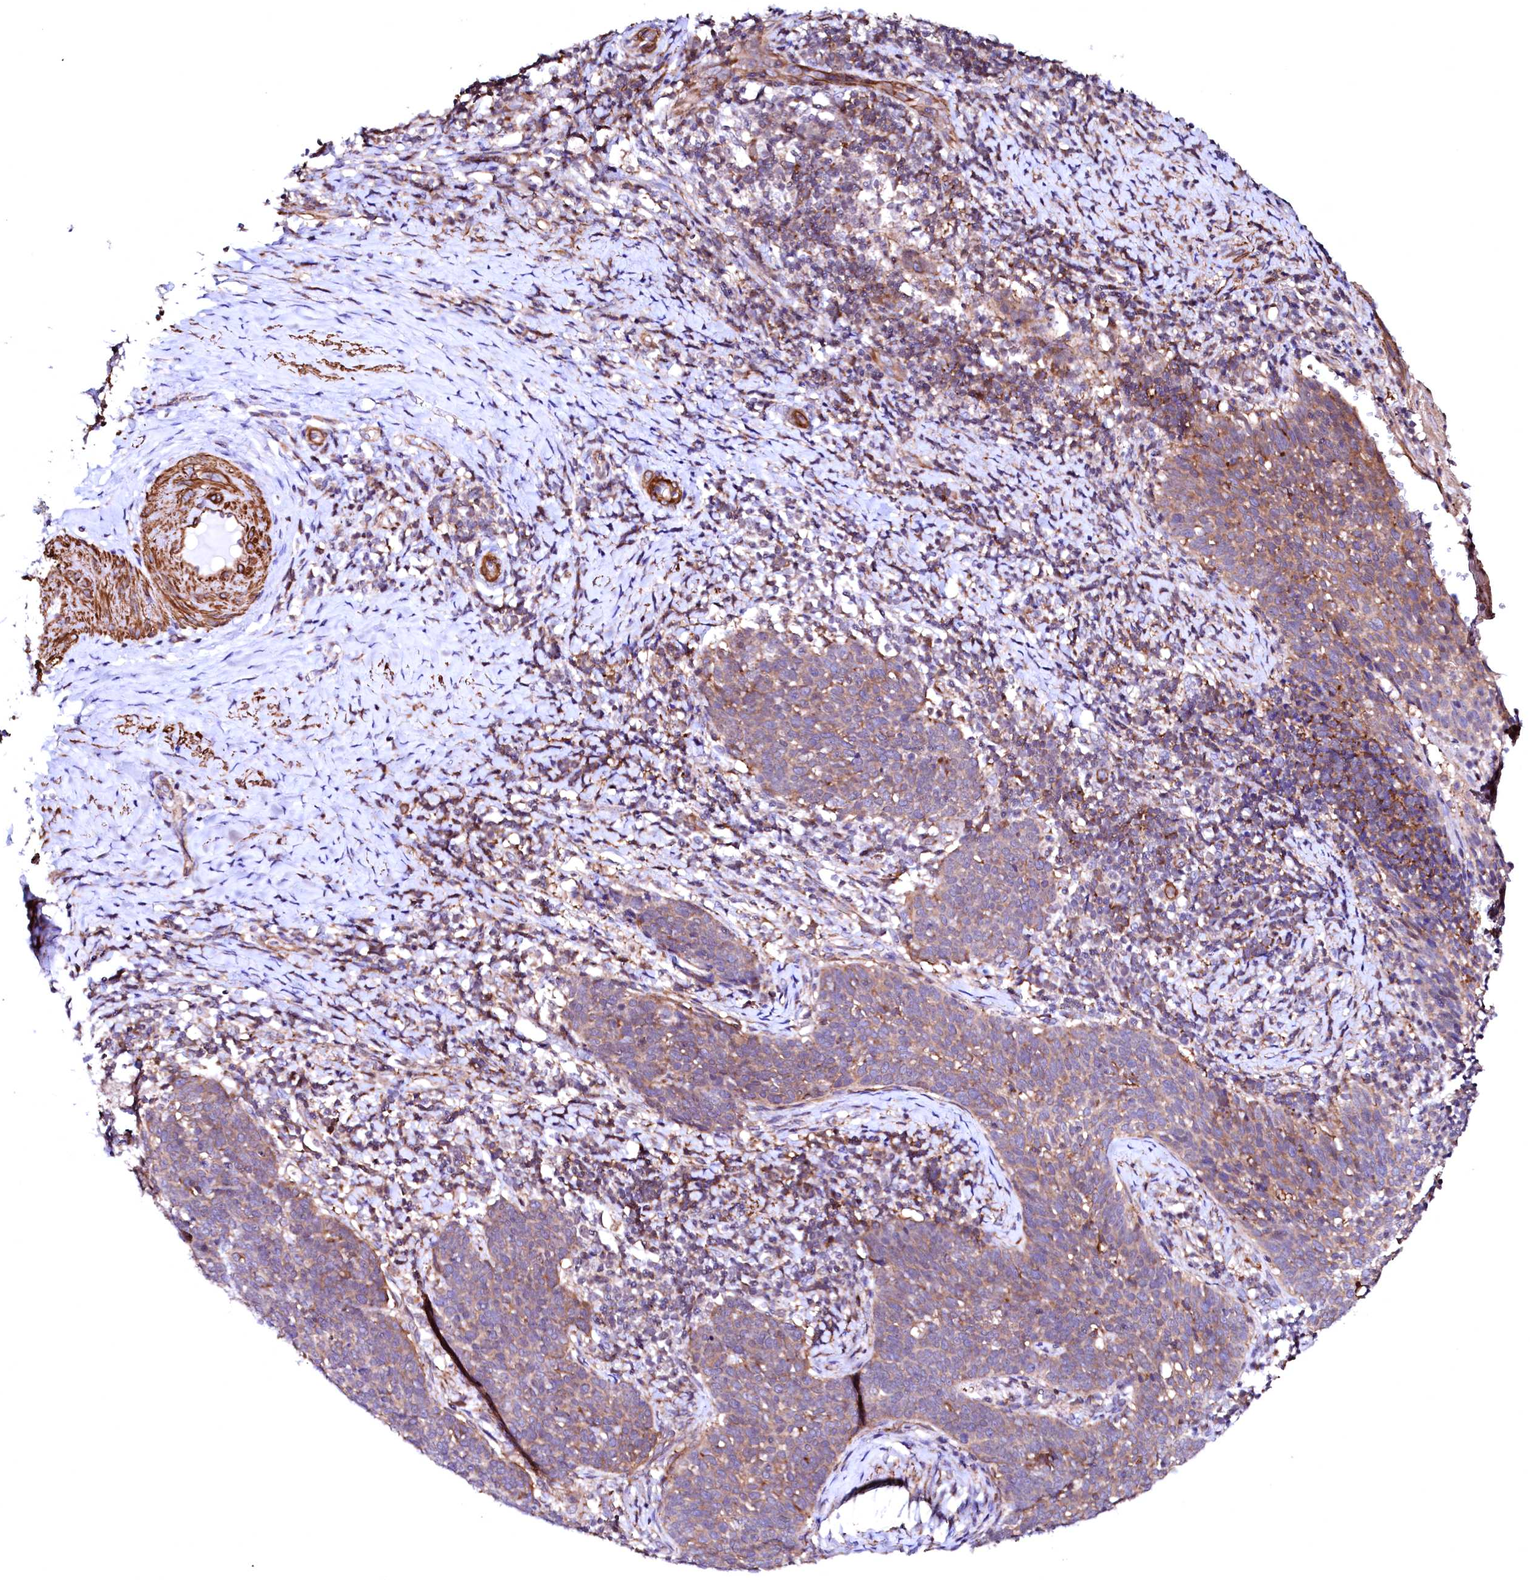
{"staining": {"intensity": "weak", "quantity": ">75%", "location": "cytoplasmic/membranous"}, "tissue": "cervical cancer", "cell_type": "Tumor cells", "image_type": "cancer", "snomed": [{"axis": "morphology", "description": "Normal tissue, NOS"}, {"axis": "morphology", "description": "Squamous cell carcinoma, NOS"}, {"axis": "topography", "description": "Cervix"}], "caption": "A high-resolution histopathology image shows IHC staining of cervical squamous cell carcinoma, which shows weak cytoplasmic/membranous positivity in approximately >75% of tumor cells.", "gene": "GPR176", "patient": {"sex": "female", "age": 39}}